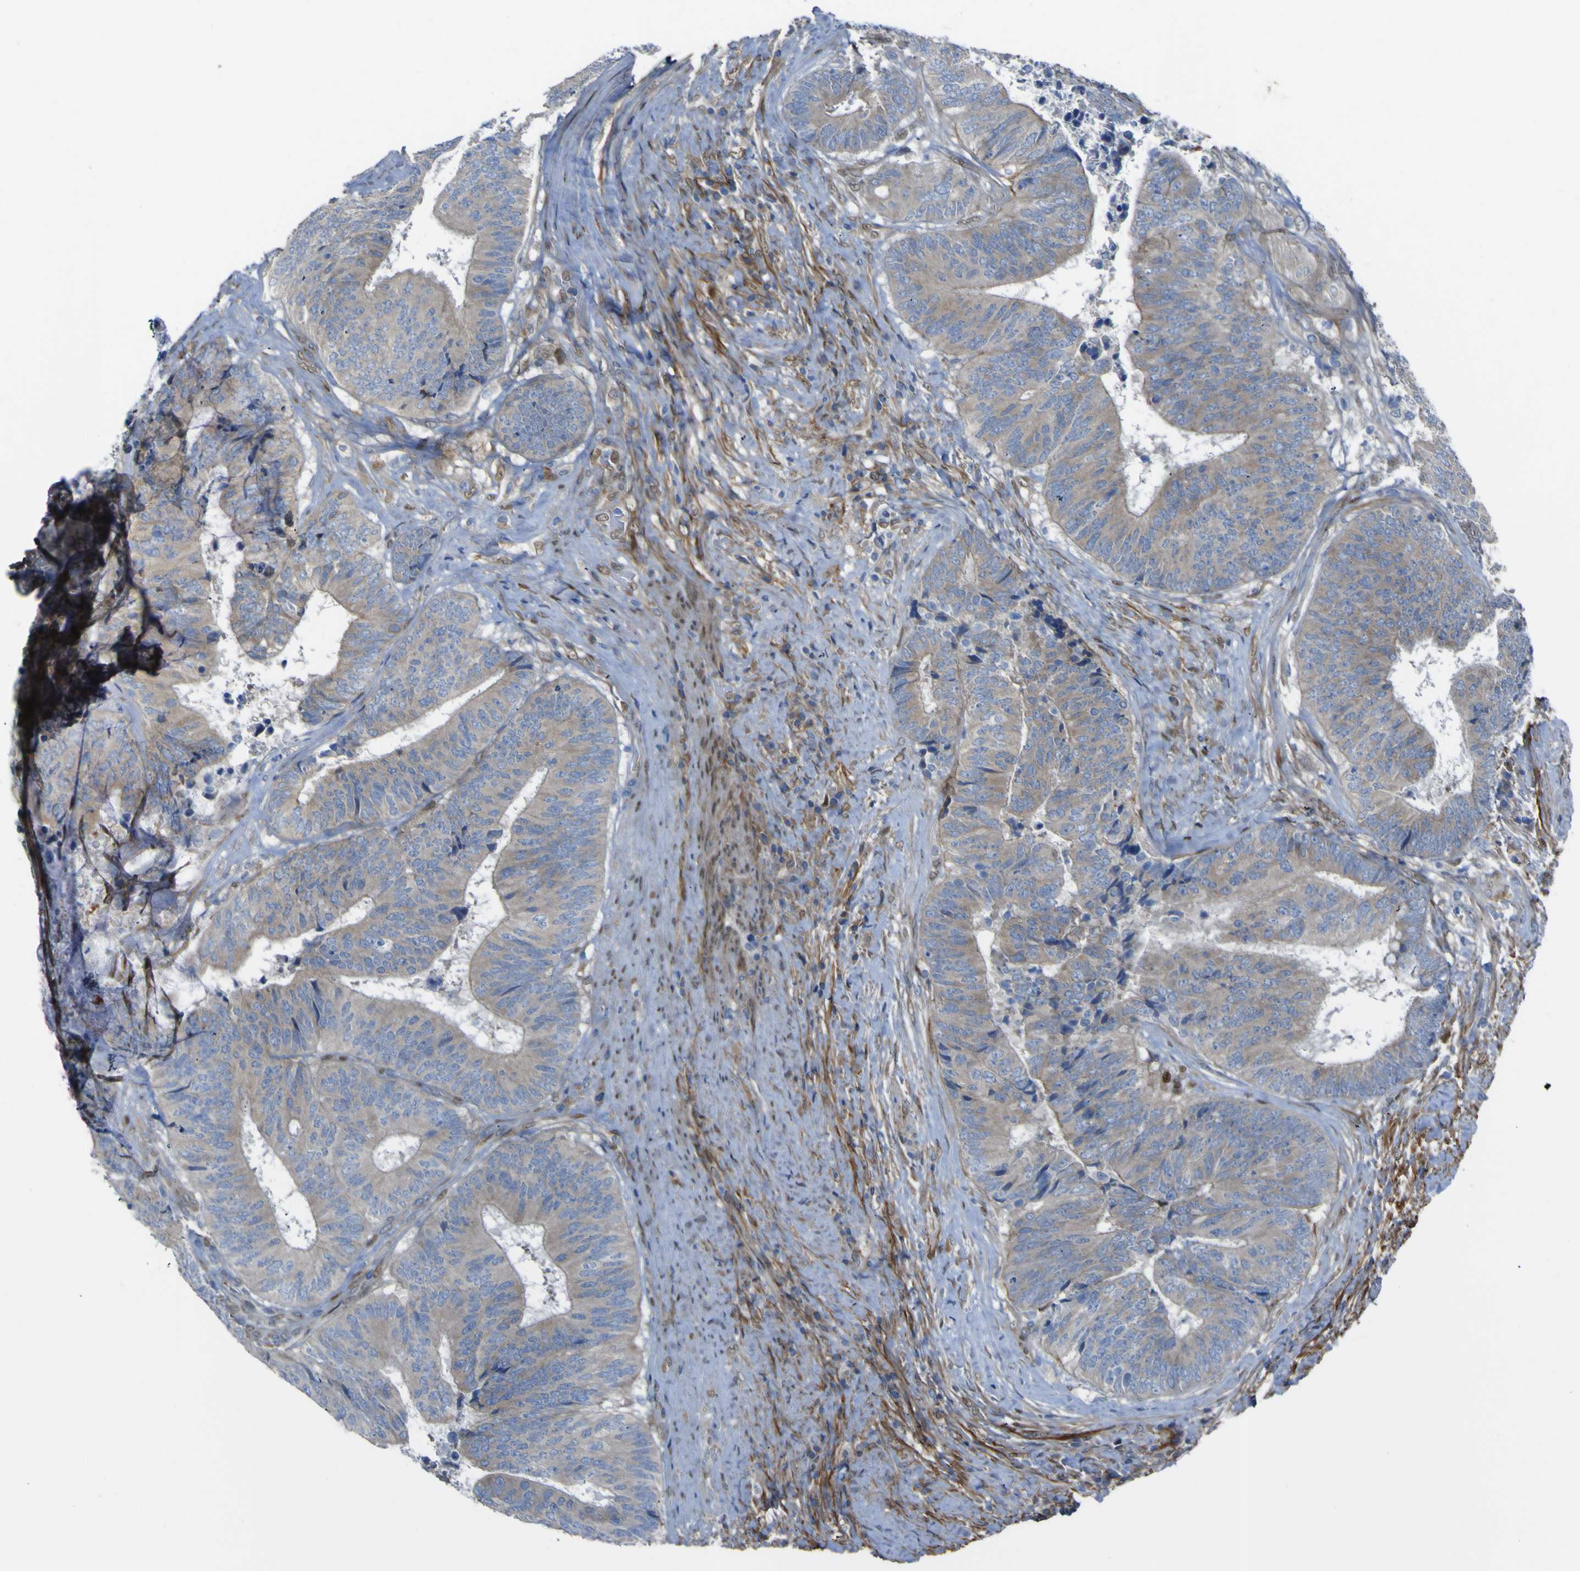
{"staining": {"intensity": "weak", "quantity": "25%-75%", "location": "cytoplasmic/membranous"}, "tissue": "colorectal cancer", "cell_type": "Tumor cells", "image_type": "cancer", "snomed": [{"axis": "morphology", "description": "Adenocarcinoma, NOS"}, {"axis": "topography", "description": "Rectum"}], "caption": "Colorectal cancer stained with IHC shows weak cytoplasmic/membranous expression in about 25%-75% of tumor cells. The protein is stained brown, and the nuclei are stained in blue (DAB IHC with brightfield microscopy, high magnification).", "gene": "LRRN1", "patient": {"sex": "male", "age": 72}}